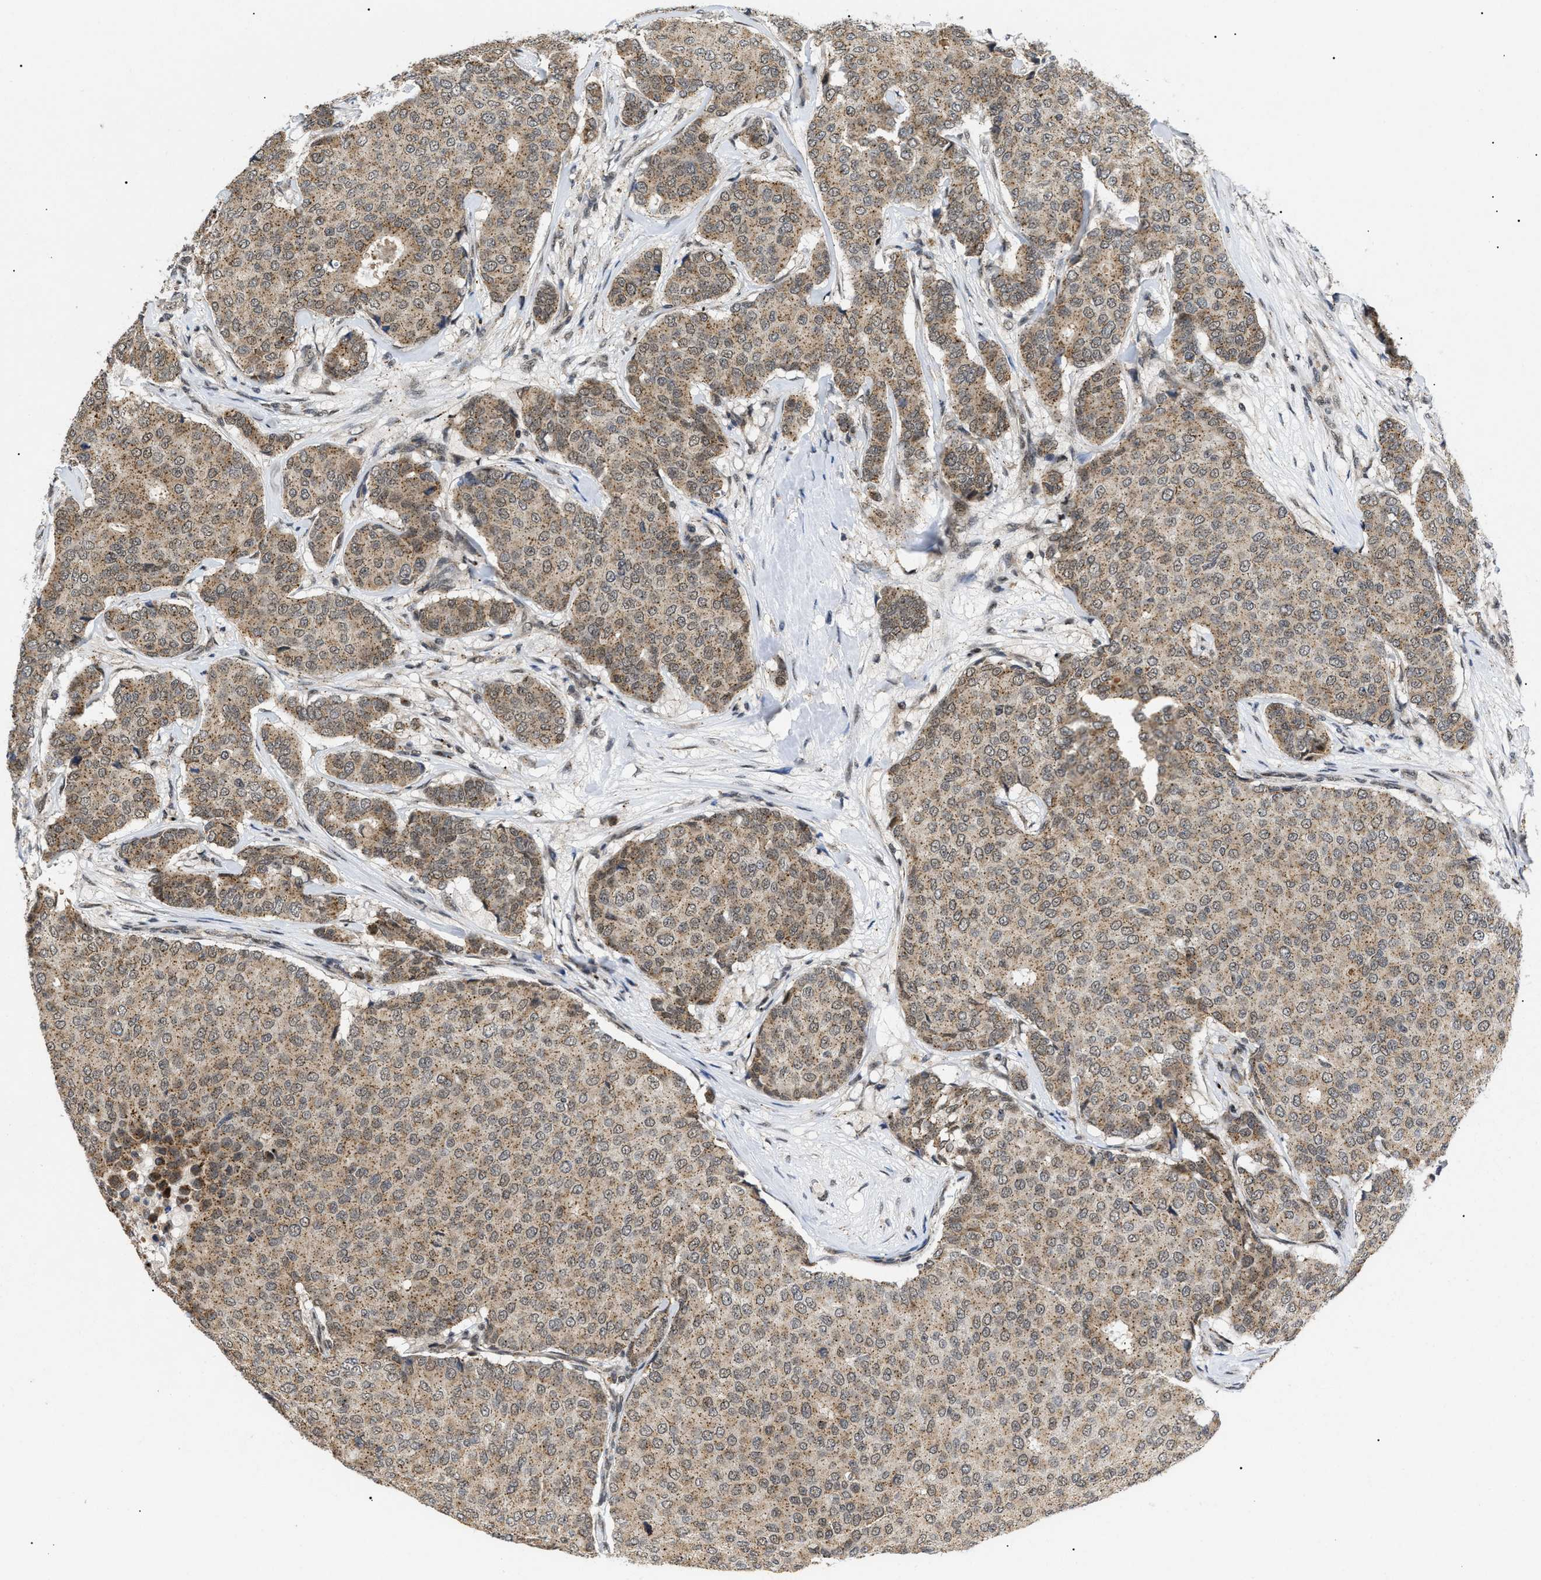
{"staining": {"intensity": "moderate", "quantity": ">75%", "location": "cytoplasmic/membranous"}, "tissue": "breast cancer", "cell_type": "Tumor cells", "image_type": "cancer", "snomed": [{"axis": "morphology", "description": "Duct carcinoma"}, {"axis": "topography", "description": "Breast"}], "caption": "Protein staining shows moderate cytoplasmic/membranous expression in about >75% of tumor cells in breast invasive ductal carcinoma. Using DAB (3,3'-diaminobenzidine) (brown) and hematoxylin (blue) stains, captured at high magnification using brightfield microscopy.", "gene": "ZBTB11", "patient": {"sex": "female", "age": 75}}